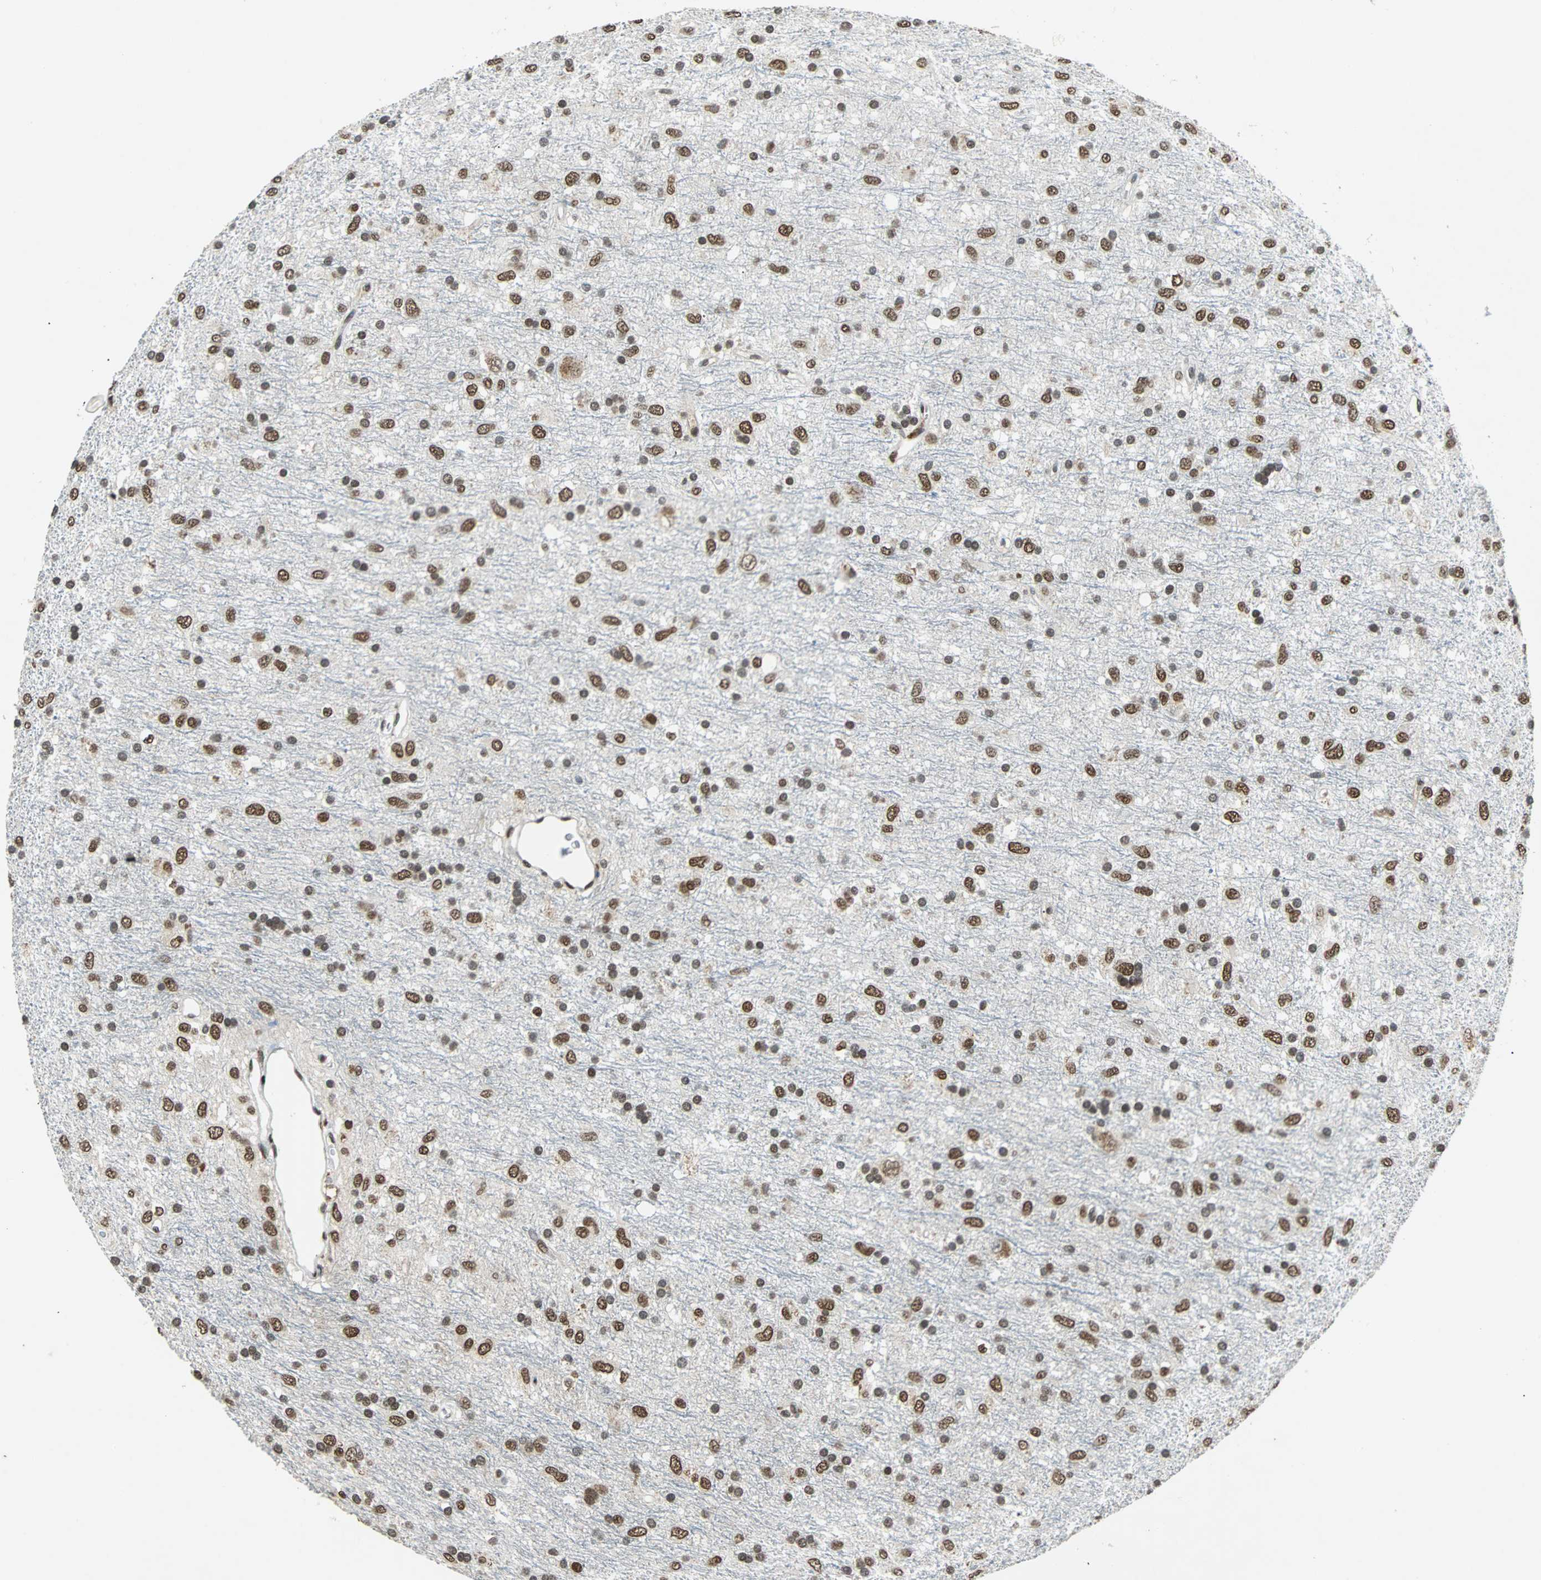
{"staining": {"intensity": "strong", "quantity": ">75%", "location": "nuclear"}, "tissue": "glioma", "cell_type": "Tumor cells", "image_type": "cancer", "snomed": [{"axis": "morphology", "description": "Glioma, malignant, Low grade"}, {"axis": "topography", "description": "Brain"}], "caption": "Low-grade glioma (malignant) stained with a brown dye shows strong nuclear positive expression in approximately >75% of tumor cells.", "gene": "PHC1", "patient": {"sex": "male", "age": 77}}